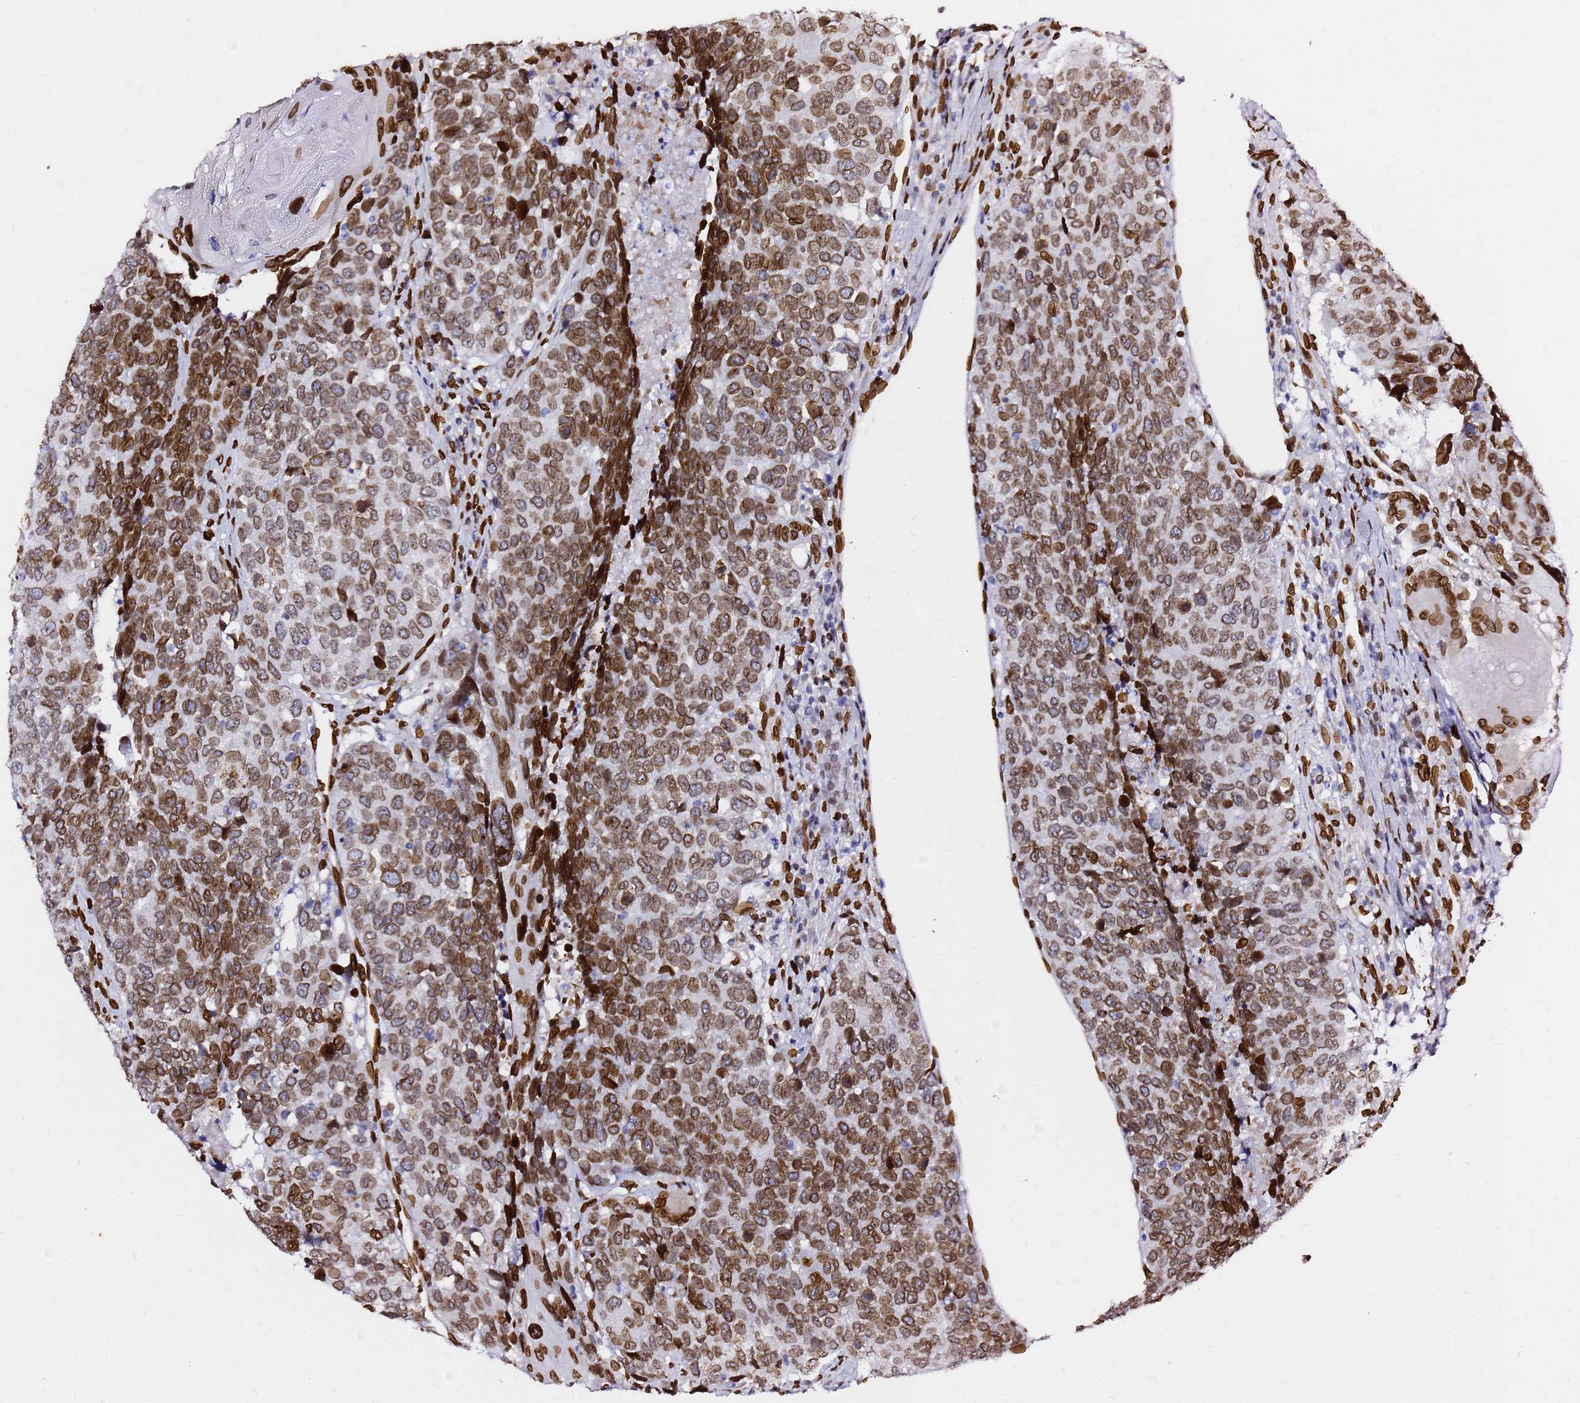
{"staining": {"intensity": "moderate", "quantity": ">75%", "location": "cytoplasmic/membranous,nuclear"}, "tissue": "head and neck cancer", "cell_type": "Tumor cells", "image_type": "cancer", "snomed": [{"axis": "morphology", "description": "Squamous cell carcinoma, NOS"}, {"axis": "topography", "description": "Head-Neck"}], "caption": "Human head and neck squamous cell carcinoma stained with a protein marker exhibits moderate staining in tumor cells.", "gene": "C6orf141", "patient": {"sex": "male", "age": 66}}